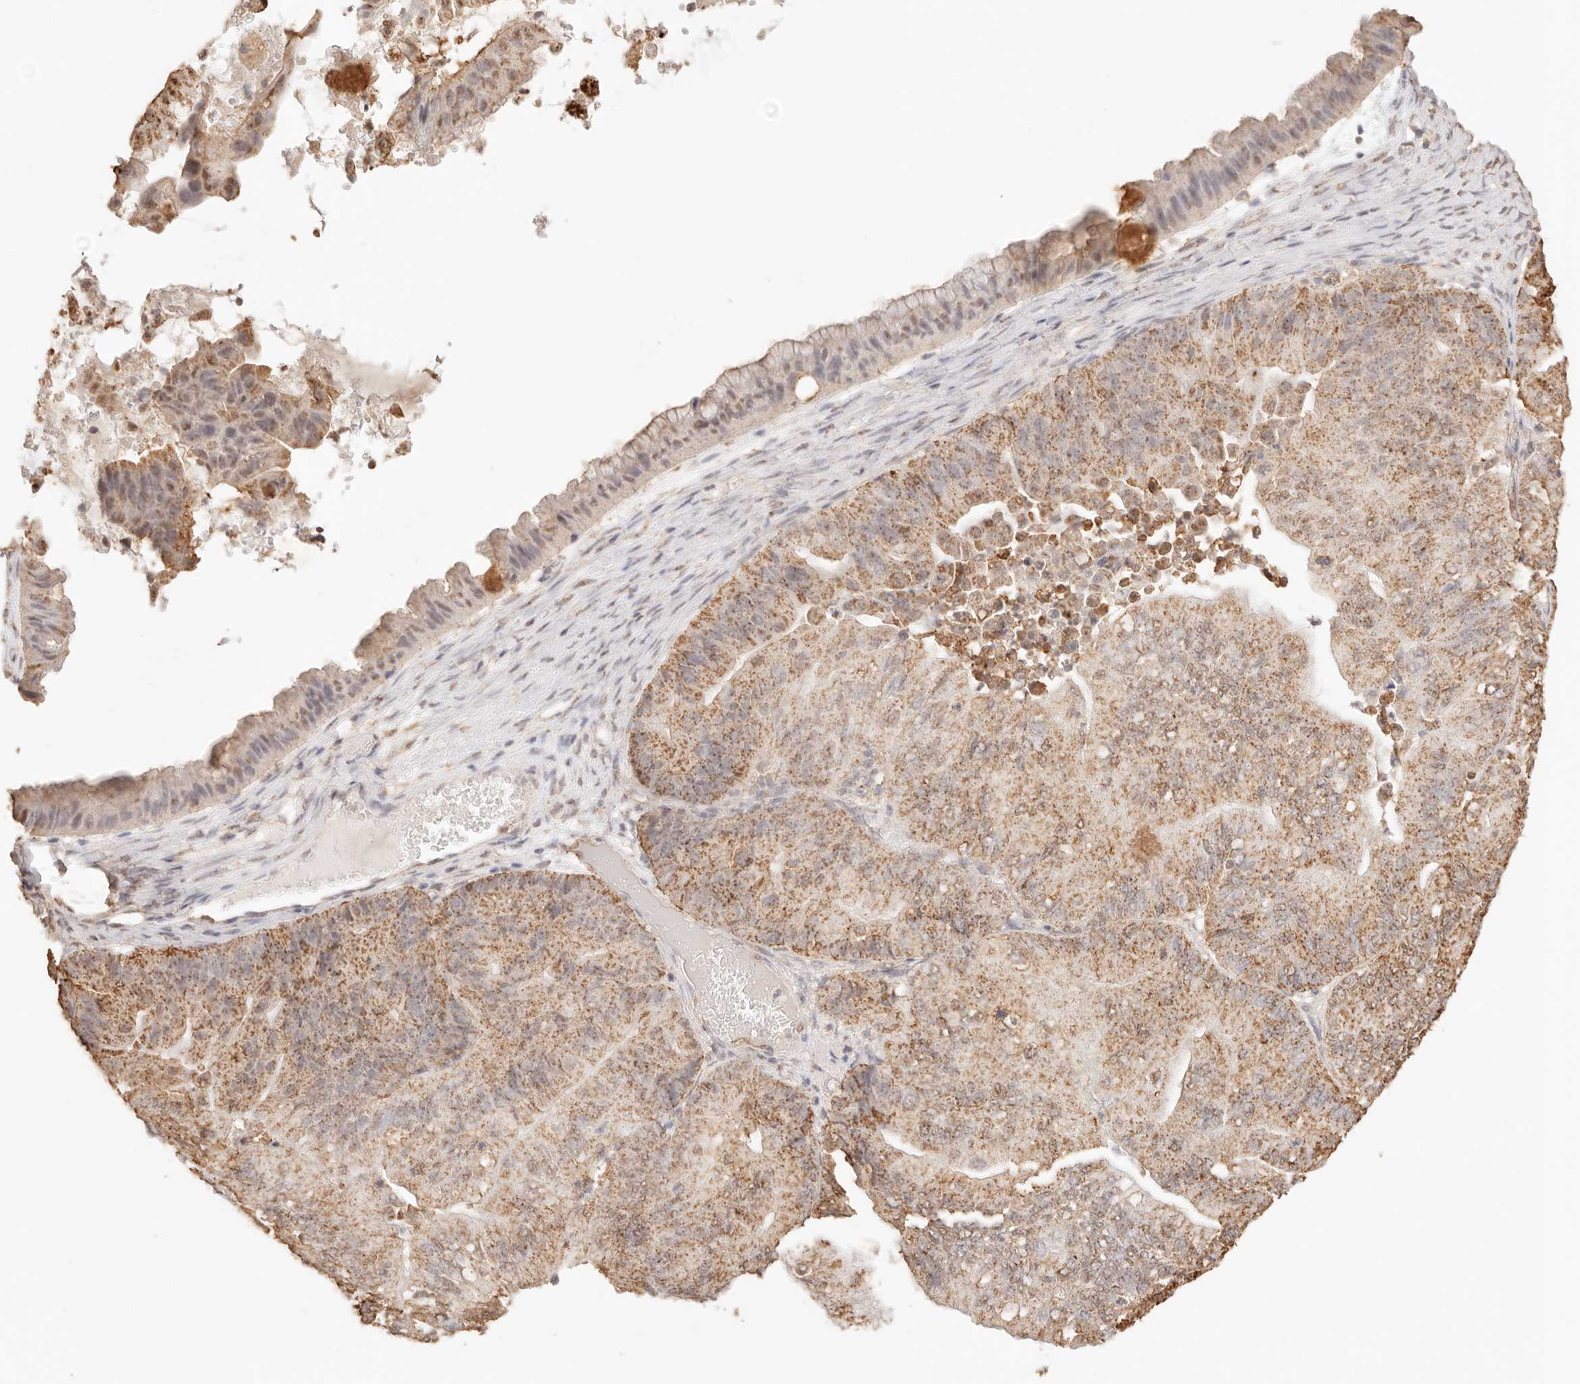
{"staining": {"intensity": "moderate", "quantity": ">75%", "location": "cytoplasmic/membranous"}, "tissue": "ovarian cancer", "cell_type": "Tumor cells", "image_type": "cancer", "snomed": [{"axis": "morphology", "description": "Cystadenocarcinoma, mucinous, NOS"}, {"axis": "topography", "description": "Ovary"}], "caption": "Ovarian mucinous cystadenocarcinoma stained with DAB (3,3'-diaminobenzidine) immunohistochemistry shows medium levels of moderate cytoplasmic/membranous positivity in approximately >75% of tumor cells.", "gene": "IL1R2", "patient": {"sex": "female", "age": 61}}